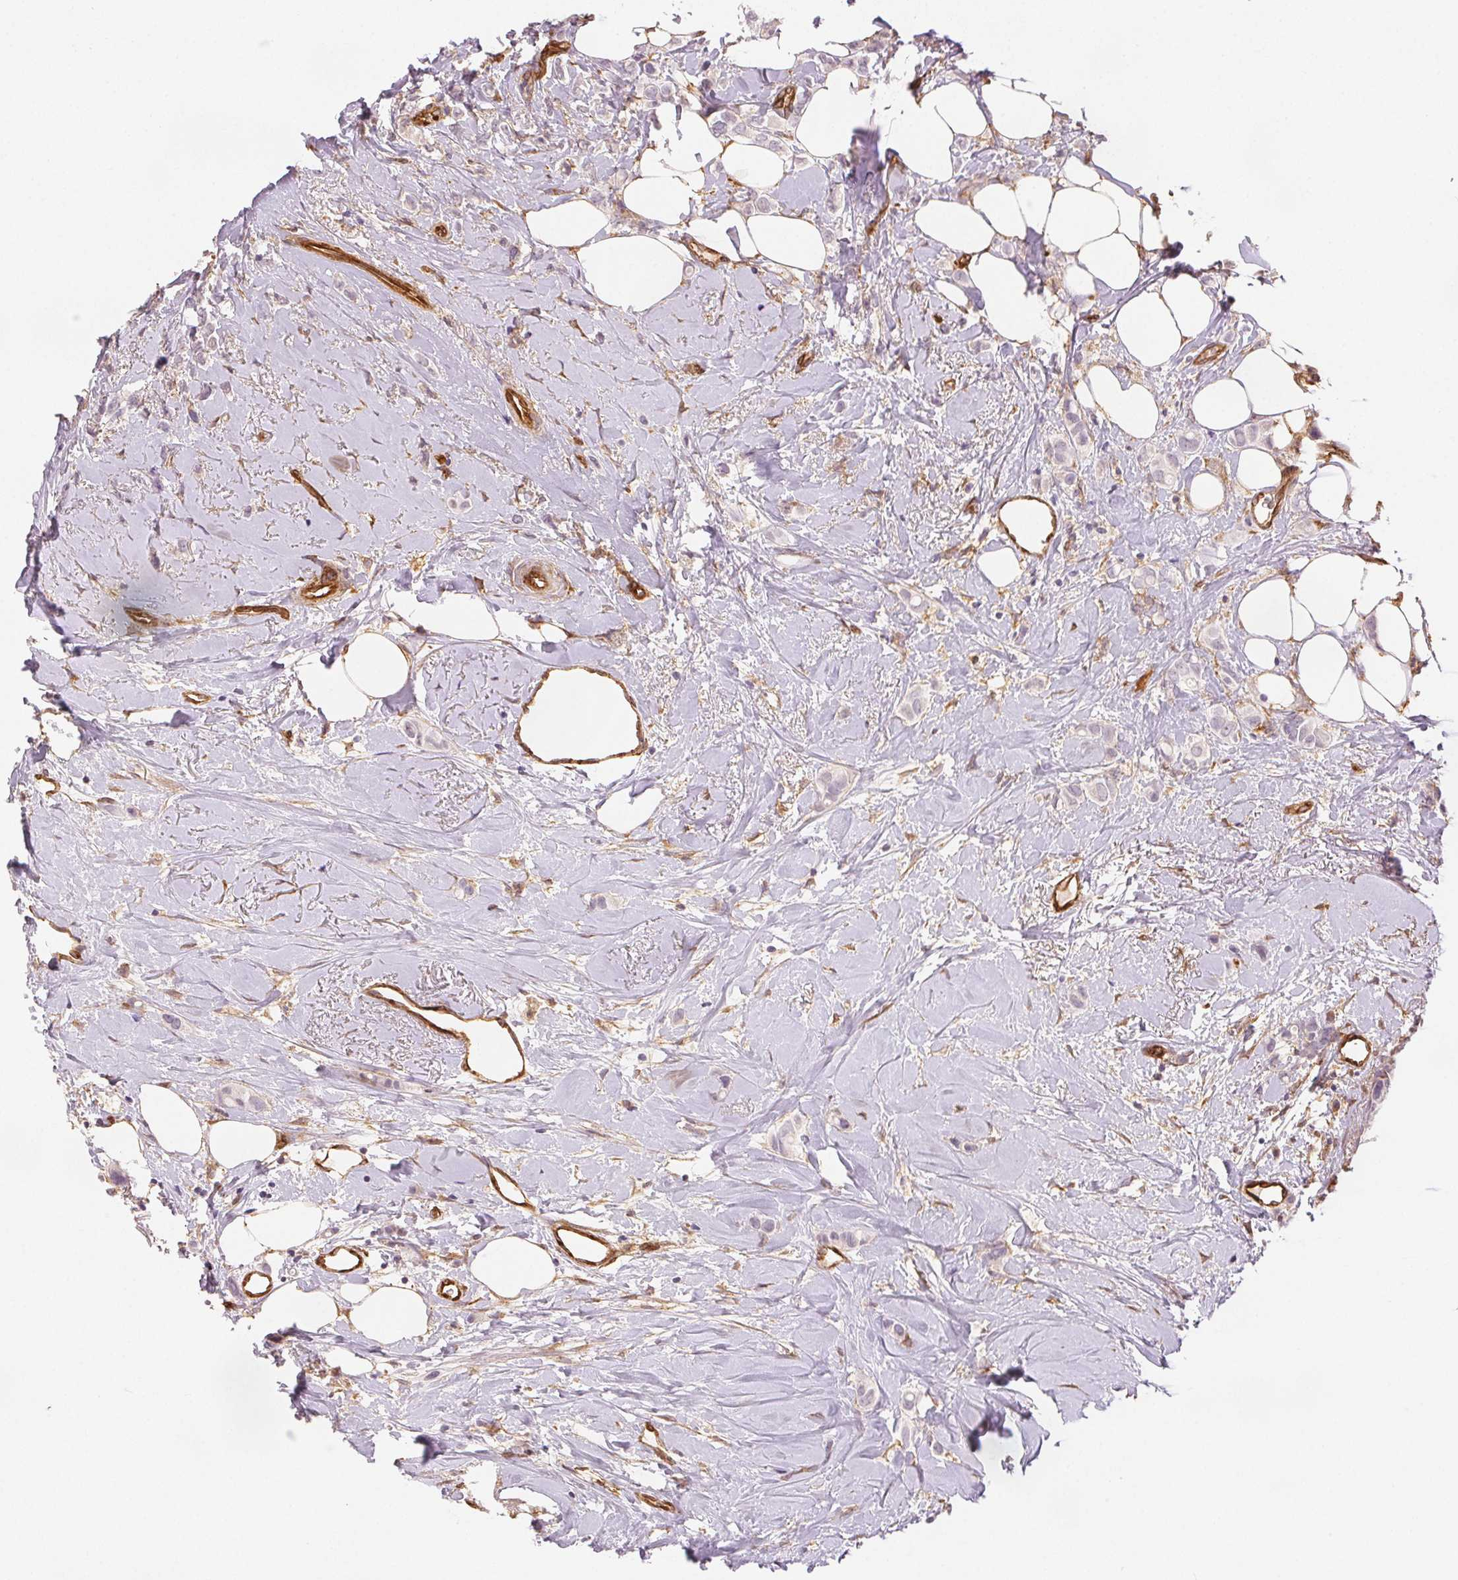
{"staining": {"intensity": "negative", "quantity": "none", "location": "none"}, "tissue": "breast cancer", "cell_type": "Tumor cells", "image_type": "cancer", "snomed": [{"axis": "morphology", "description": "Lobular carcinoma"}, {"axis": "topography", "description": "Breast"}], "caption": "There is no significant staining in tumor cells of breast cancer (lobular carcinoma).", "gene": "DIAPH2", "patient": {"sex": "female", "age": 66}}